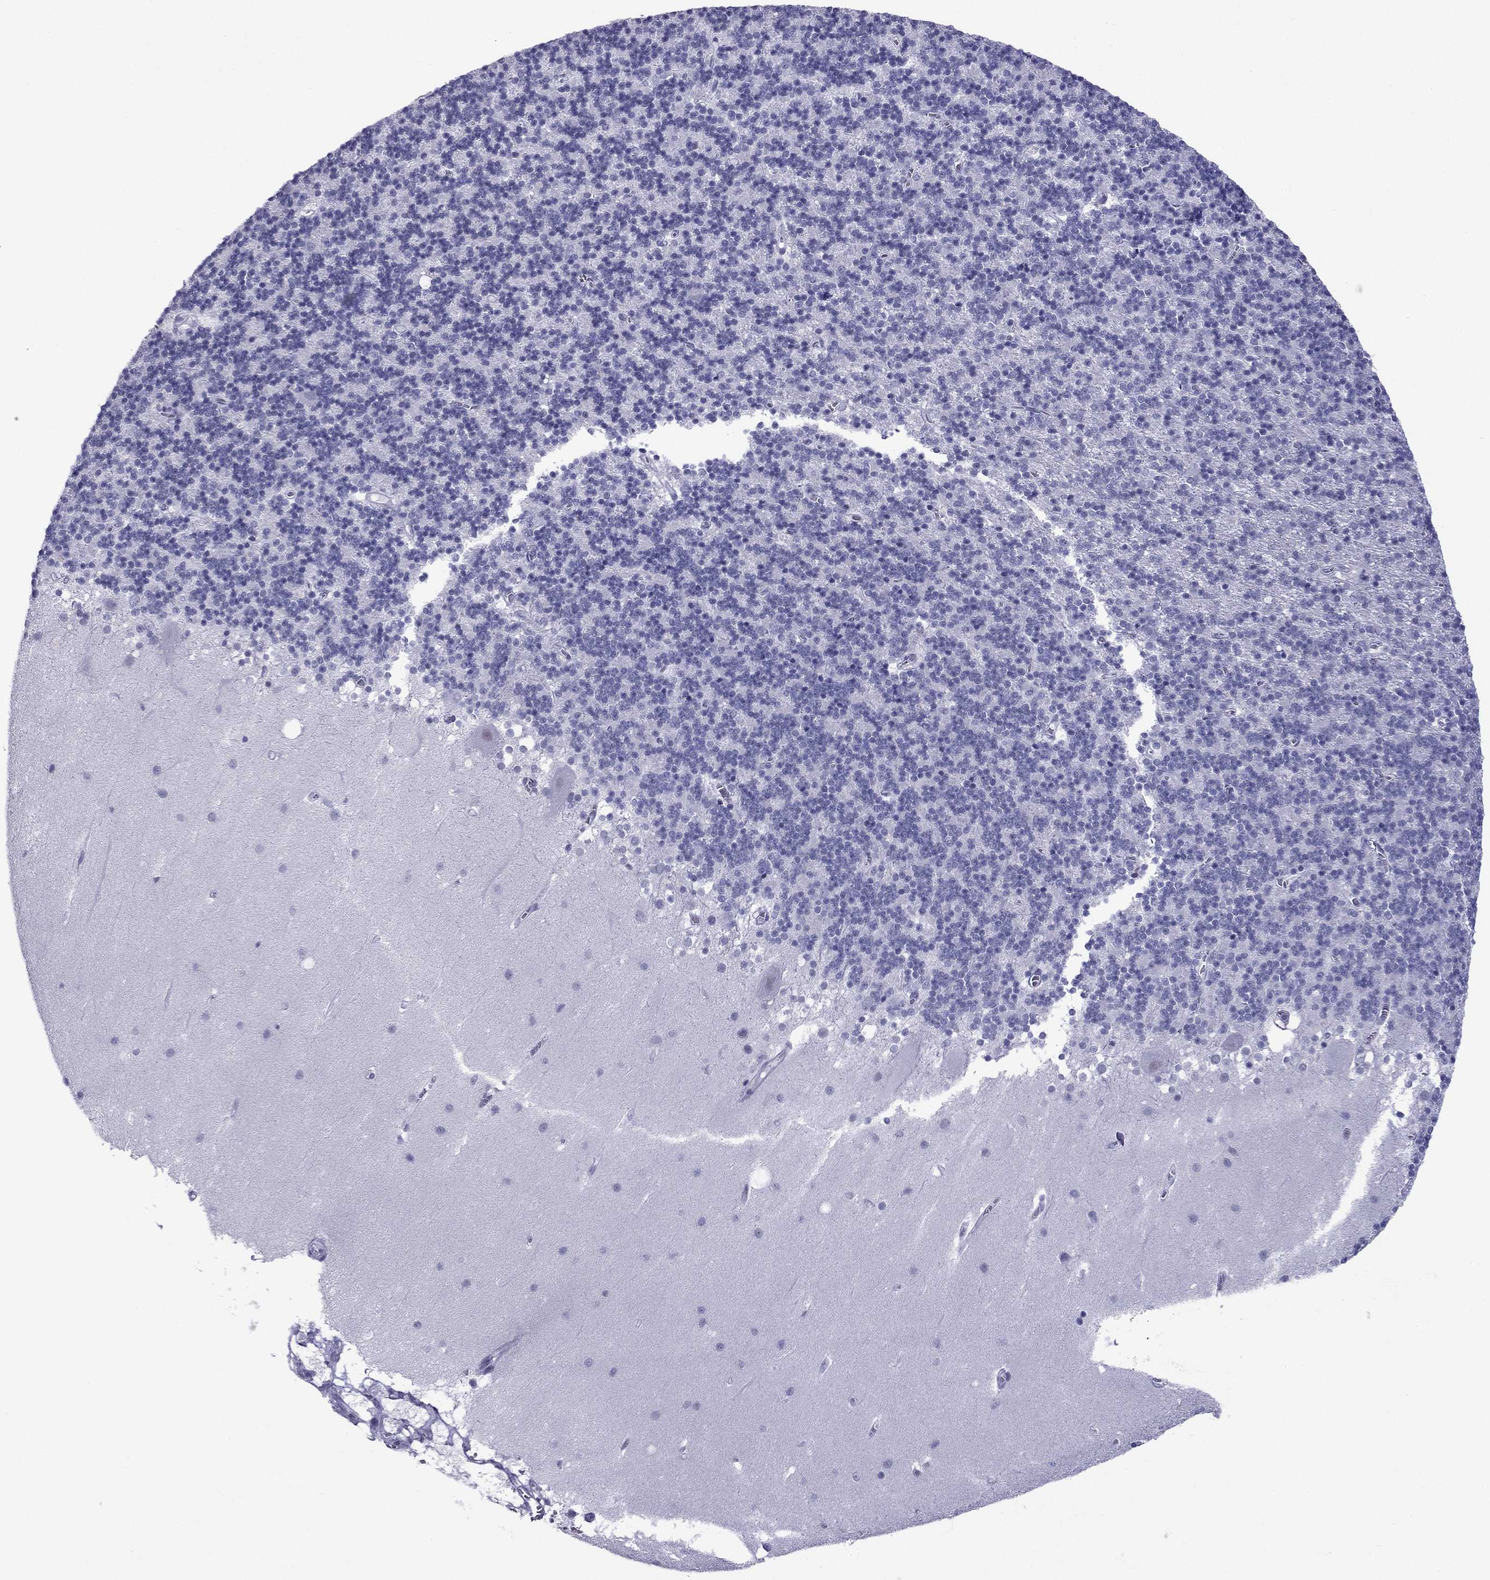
{"staining": {"intensity": "negative", "quantity": "none", "location": "none"}, "tissue": "cerebellum", "cell_type": "Cells in granular layer", "image_type": "normal", "snomed": [{"axis": "morphology", "description": "Normal tissue, NOS"}, {"axis": "topography", "description": "Cerebellum"}], "caption": "An immunohistochemistry (IHC) micrograph of benign cerebellum is shown. There is no staining in cells in granular layer of cerebellum.", "gene": "MYLK3", "patient": {"sex": "male", "age": 70}}